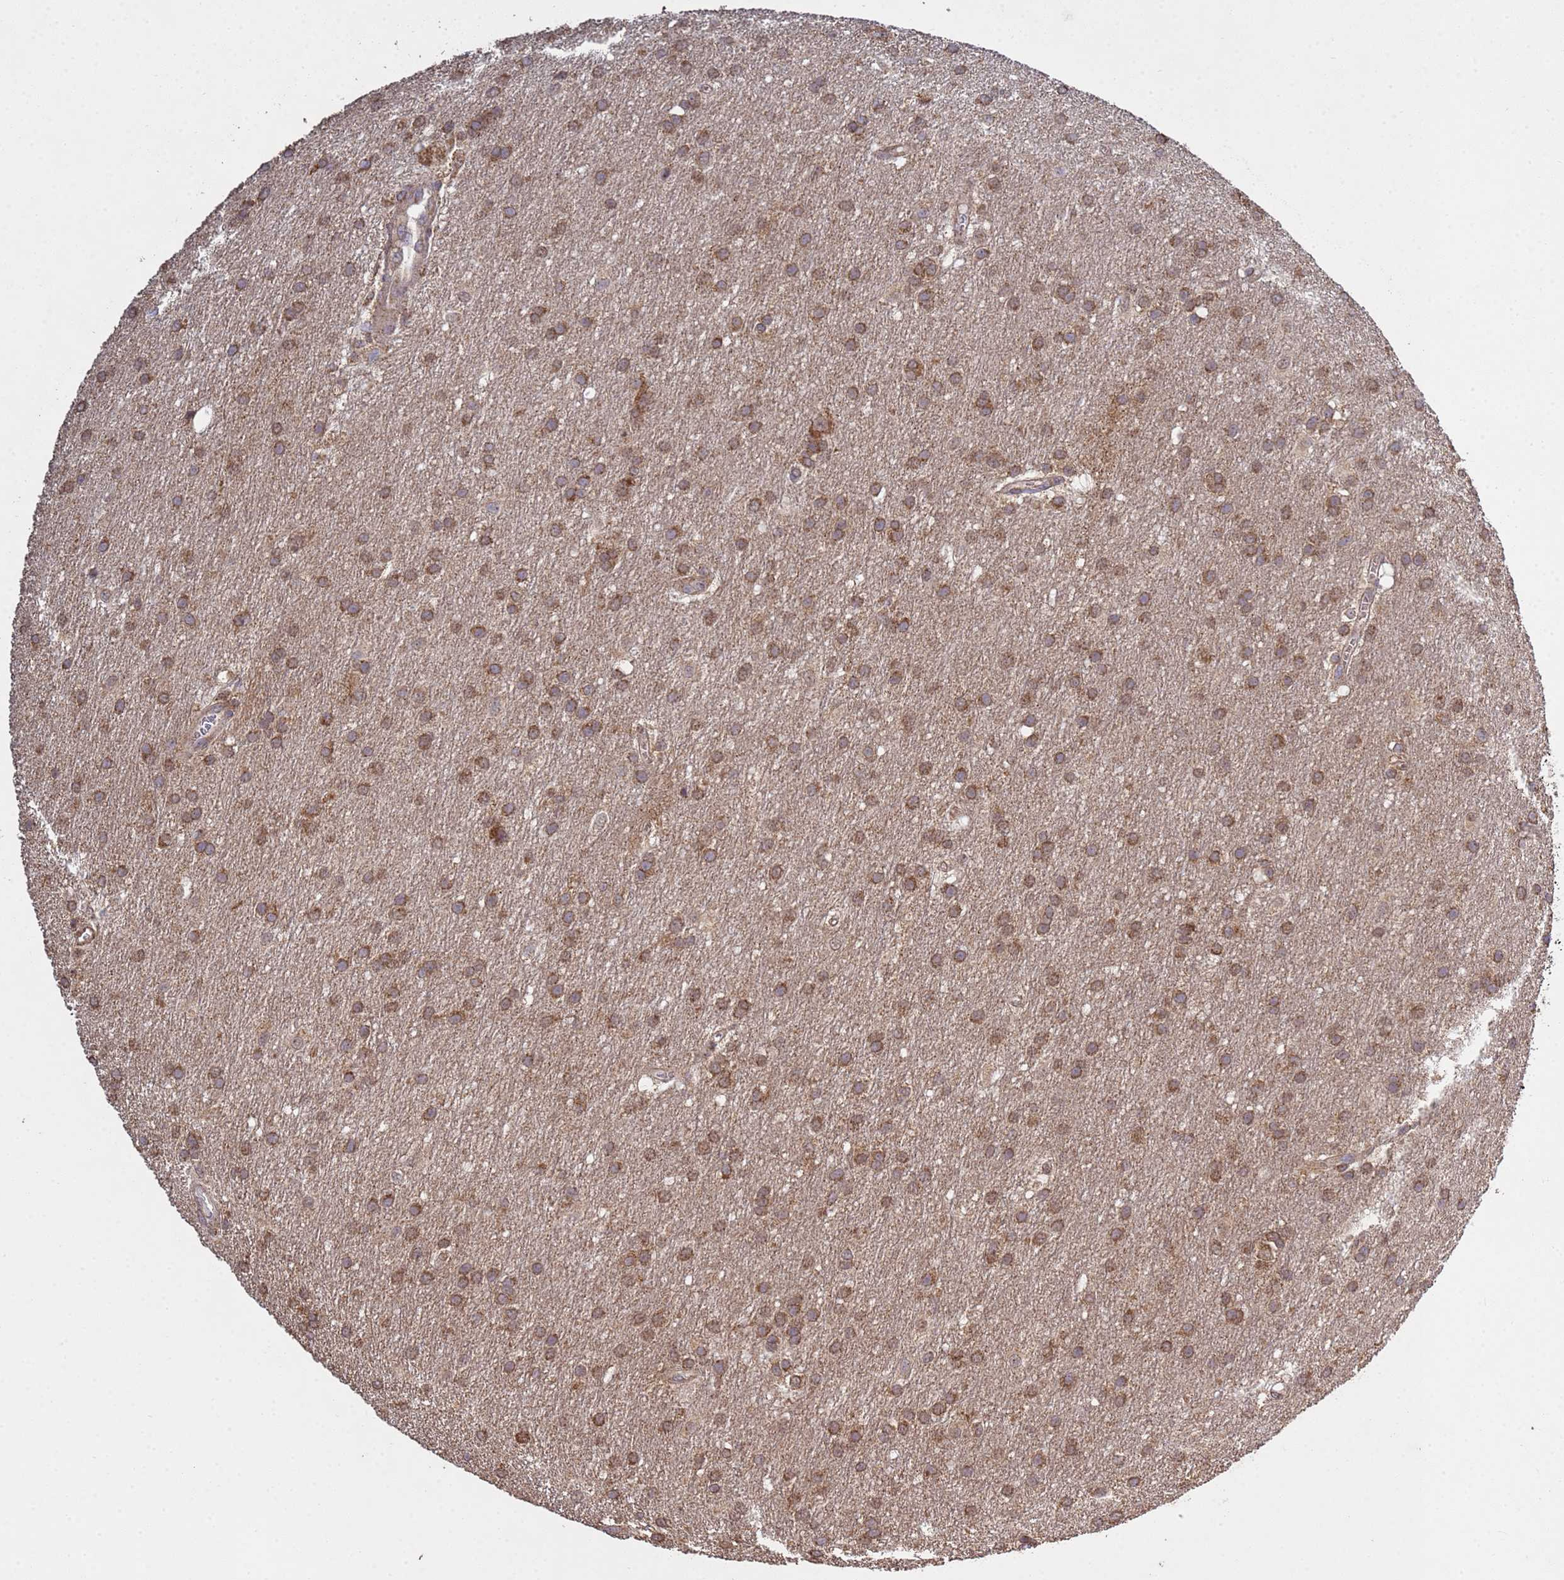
{"staining": {"intensity": "moderate", "quantity": ">75%", "location": "cytoplasmic/membranous"}, "tissue": "glioma", "cell_type": "Tumor cells", "image_type": "cancer", "snomed": [{"axis": "morphology", "description": "Glioma, malignant, Low grade"}, {"axis": "topography", "description": "Brain"}], "caption": "Malignant low-grade glioma stained with DAB (3,3'-diaminobenzidine) immunohistochemistry demonstrates medium levels of moderate cytoplasmic/membranous expression in about >75% of tumor cells.", "gene": "P2RX7", "patient": {"sex": "male", "age": 66}}